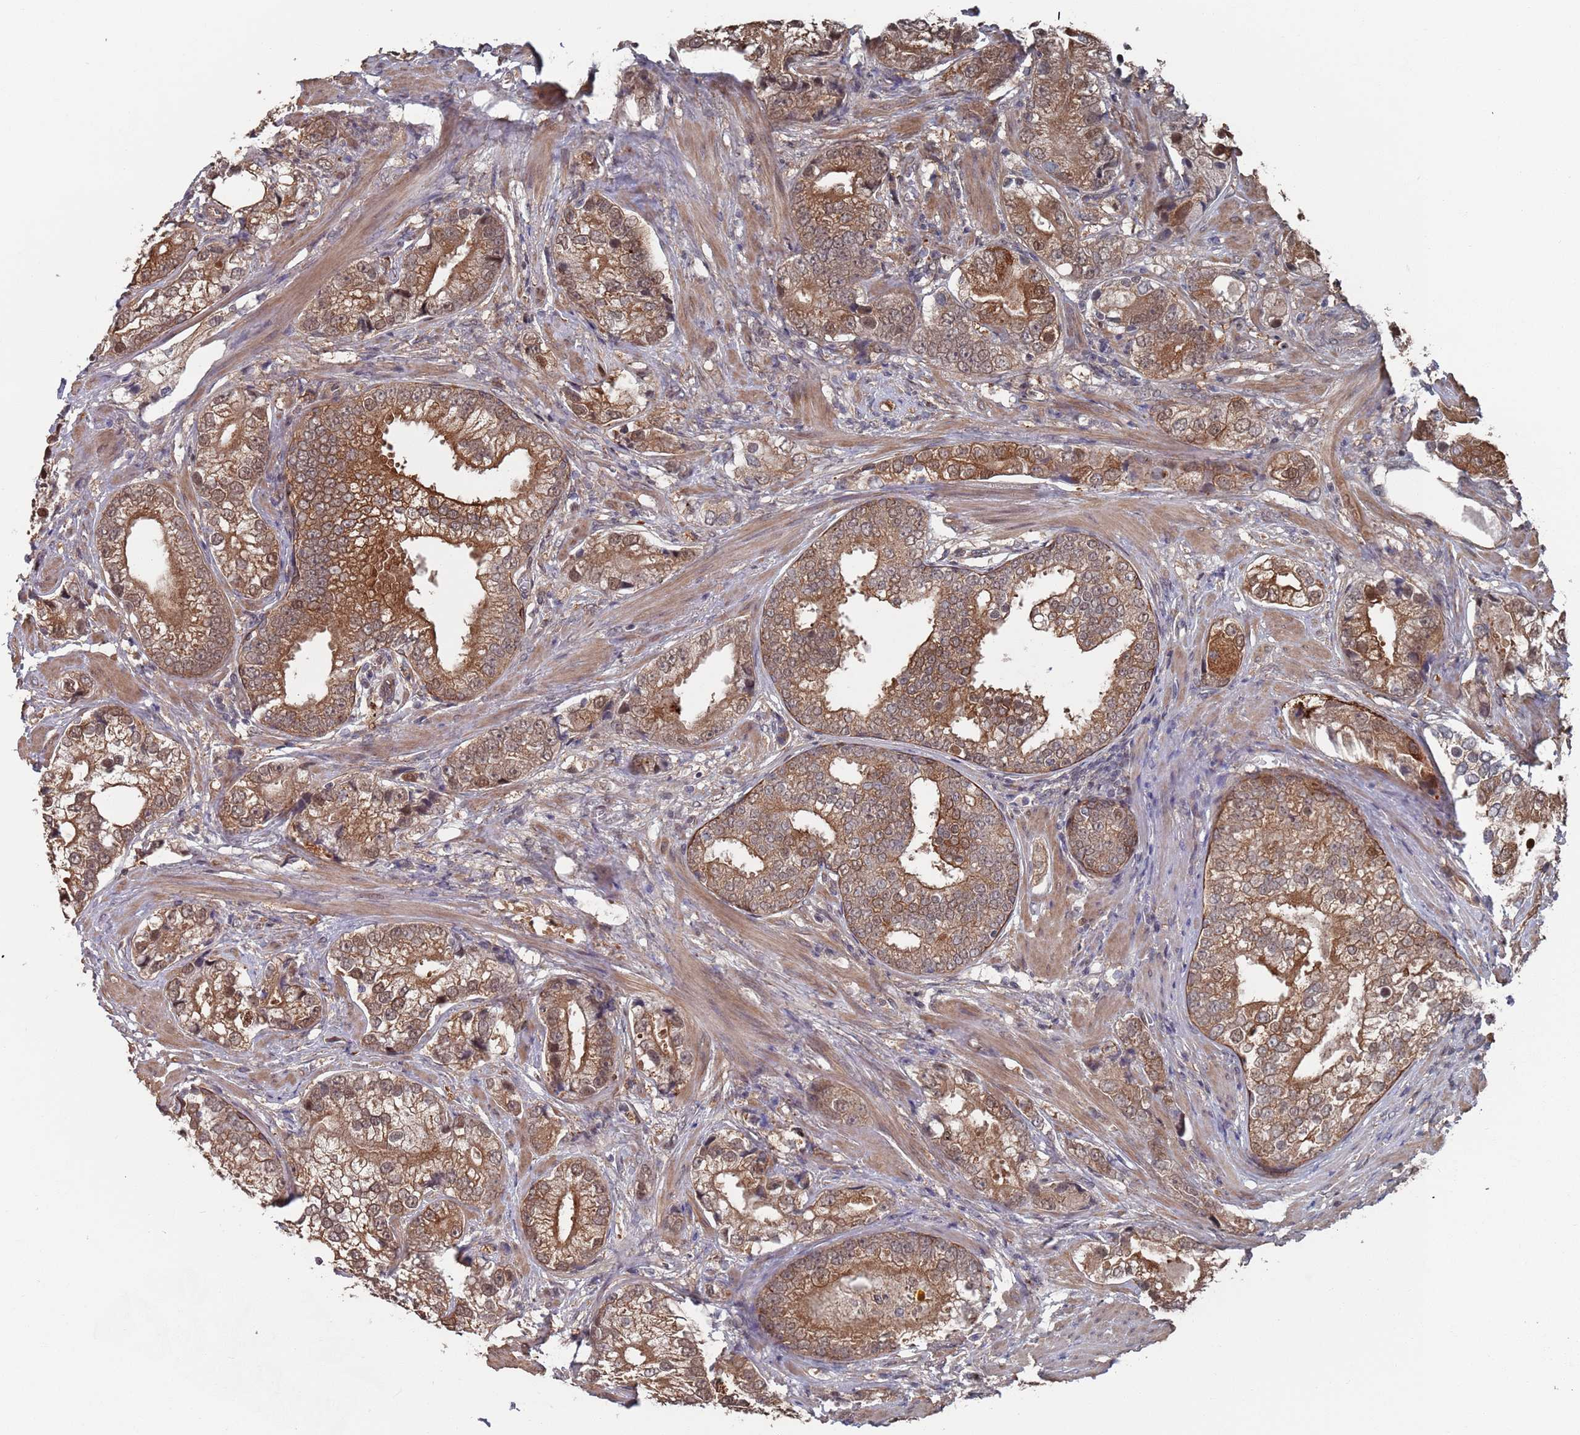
{"staining": {"intensity": "moderate", "quantity": ">75%", "location": "cytoplasmic/membranous,nuclear"}, "tissue": "prostate cancer", "cell_type": "Tumor cells", "image_type": "cancer", "snomed": [{"axis": "morphology", "description": "Adenocarcinoma, High grade"}, {"axis": "topography", "description": "Prostate"}], "caption": "Protein expression analysis of prostate cancer reveals moderate cytoplasmic/membranous and nuclear expression in approximately >75% of tumor cells.", "gene": "DGKD", "patient": {"sex": "male", "age": 75}}